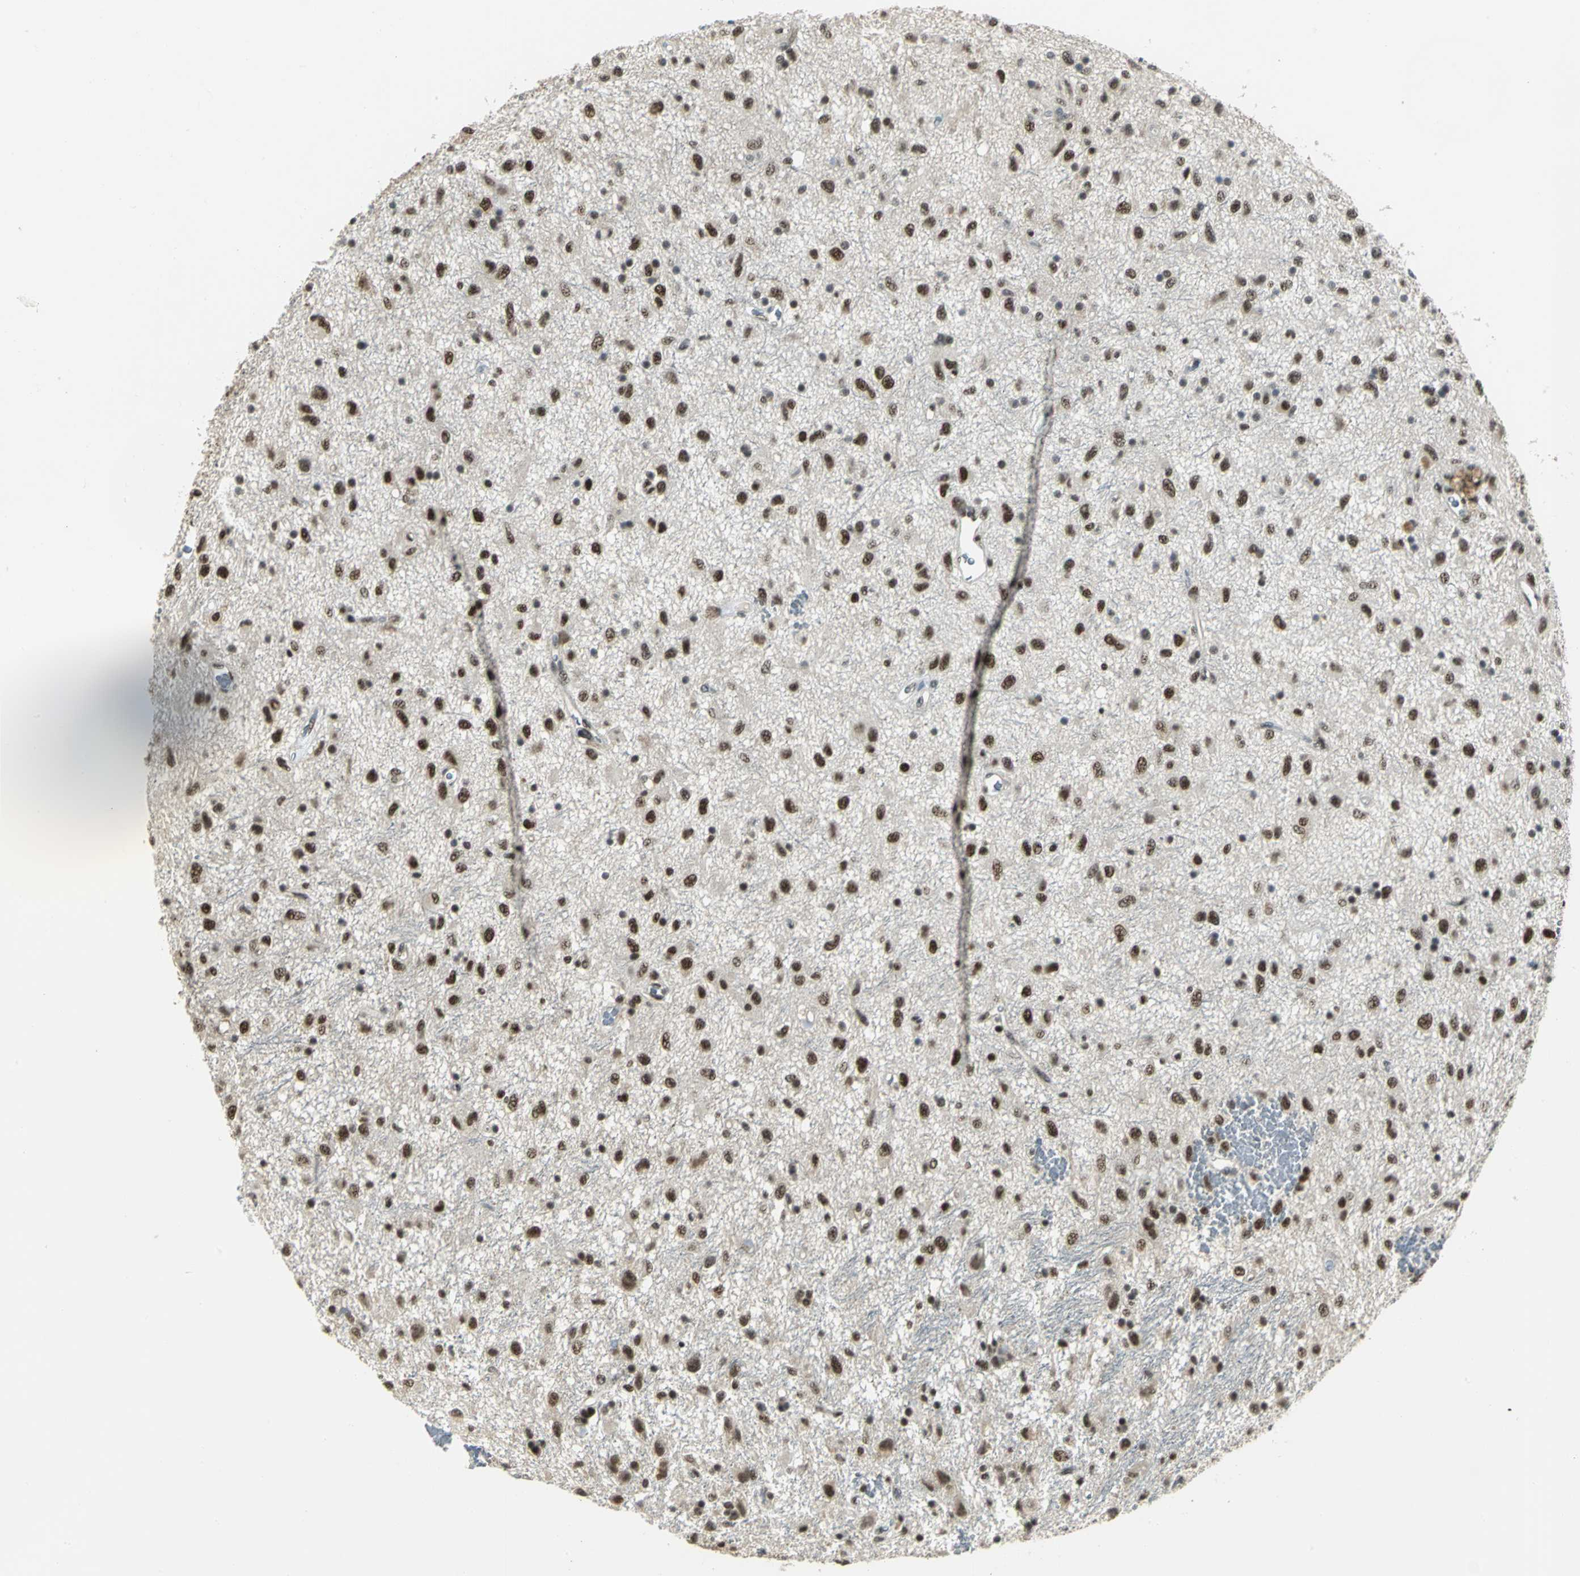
{"staining": {"intensity": "moderate", "quantity": ">75%", "location": "nuclear"}, "tissue": "glioma", "cell_type": "Tumor cells", "image_type": "cancer", "snomed": [{"axis": "morphology", "description": "Glioma, malignant, Low grade"}, {"axis": "topography", "description": "Brain"}], "caption": "The photomicrograph displays staining of glioma, revealing moderate nuclear protein expression (brown color) within tumor cells. (IHC, brightfield microscopy, high magnification).", "gene": "DDX5", "patient": {"sex": "male", "age": 77}}